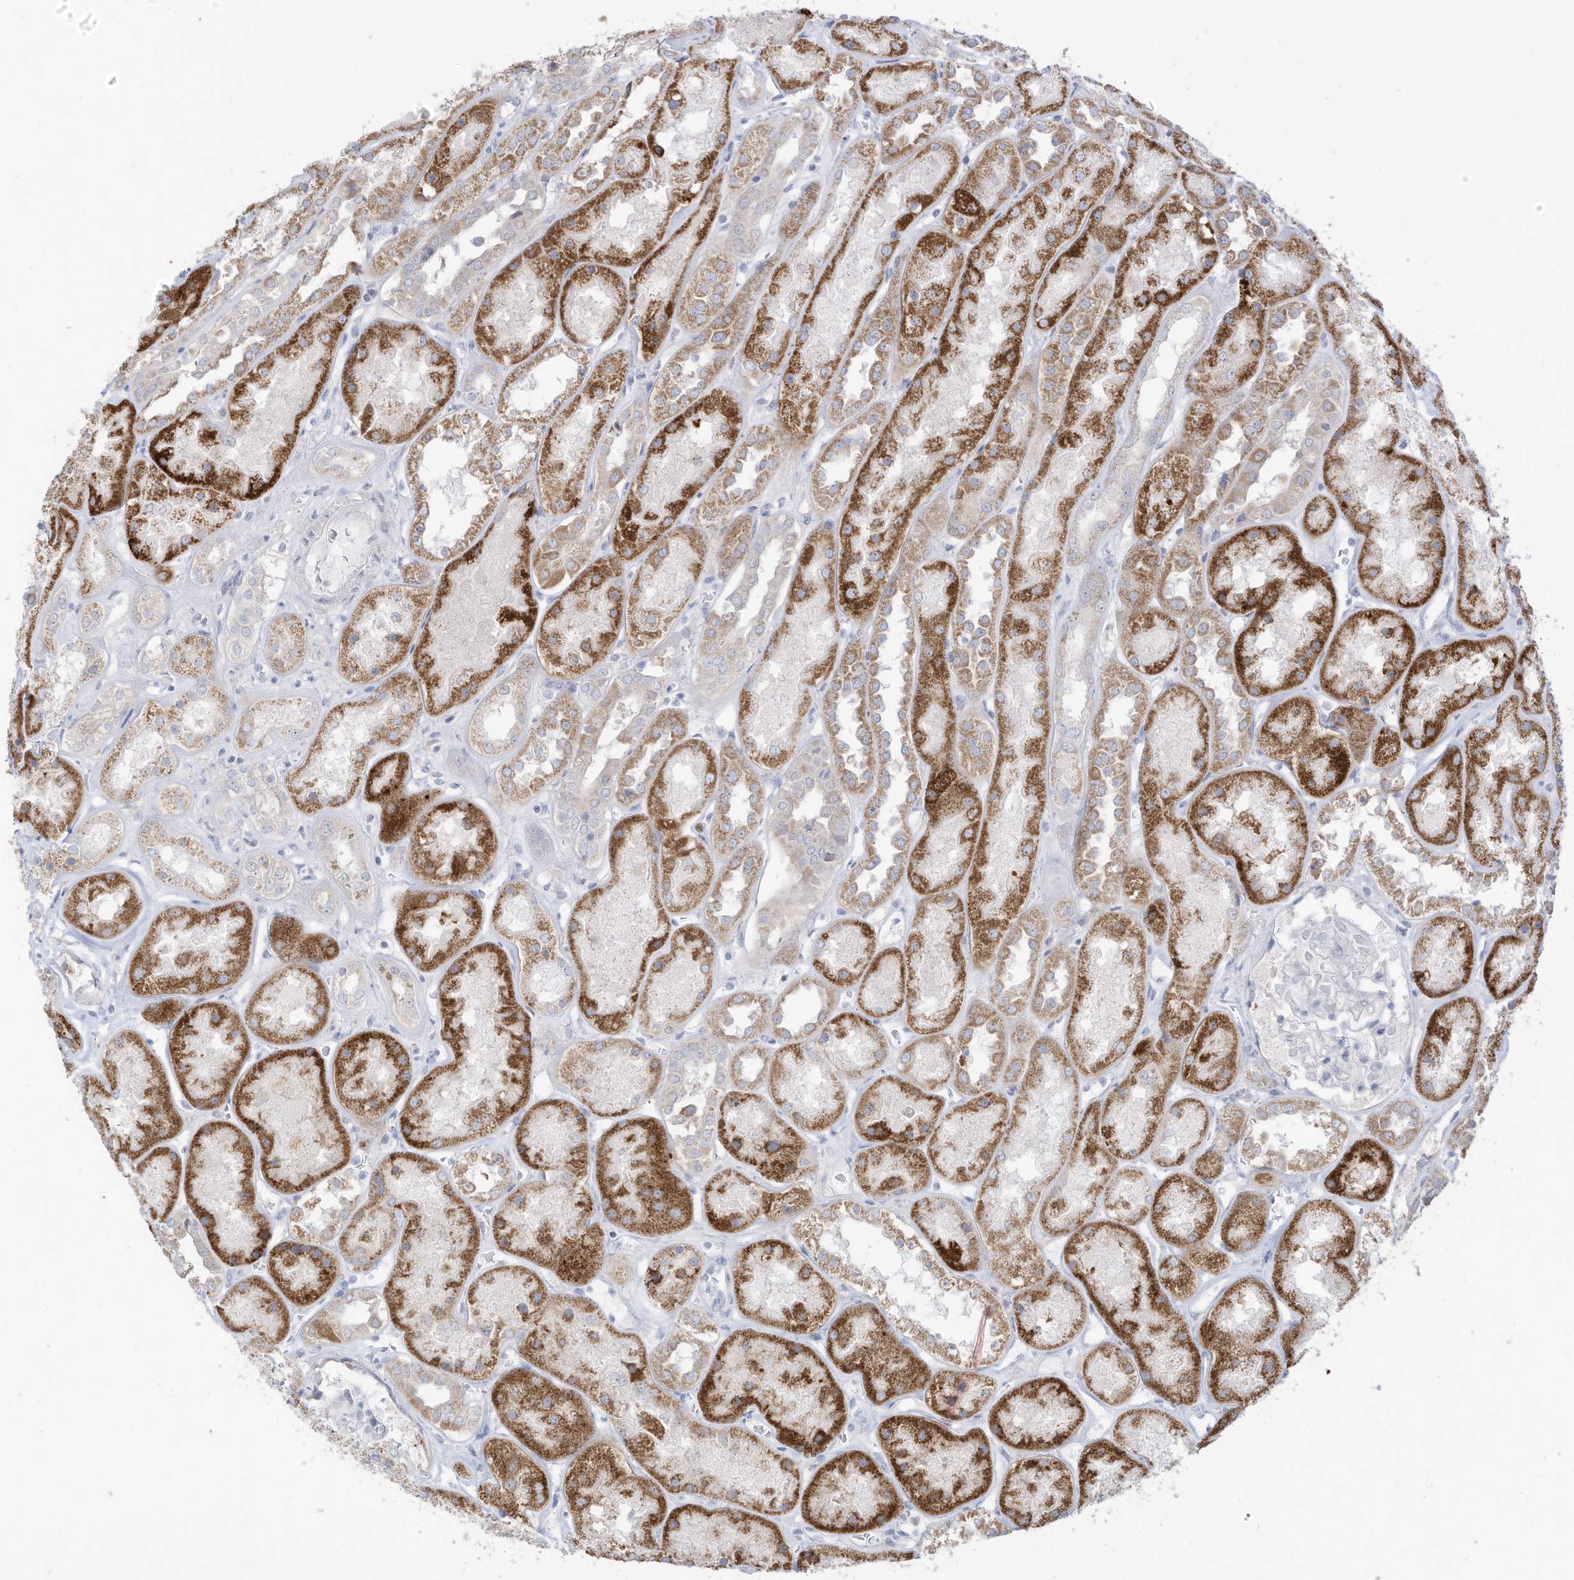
{"staining": {"intensity": "negative", "quantity": "none", "location": "none"}, "tissue": "kidney", "cell_type": "Cells in glomeruli", "image_type": "normal", "snomed": [{"axis": "morphology", "description": "Normal tissue, NOS"}, {"axis": "topography", "description": "Kidney"}], "caption": "IHC photomicrograph of normal kidney: human kidney stained with DAB (3,3'-diaminobenzidine) exhibits no significant protein expression in cells in glomeruli. The staining was performed using DAB to visualize the protein expression in brown, while the nuclei were stained in blue with hematoxylin (Magnification: 20x).", "gene": "OGT", "patient": {"sex": "male", "age": 70}}